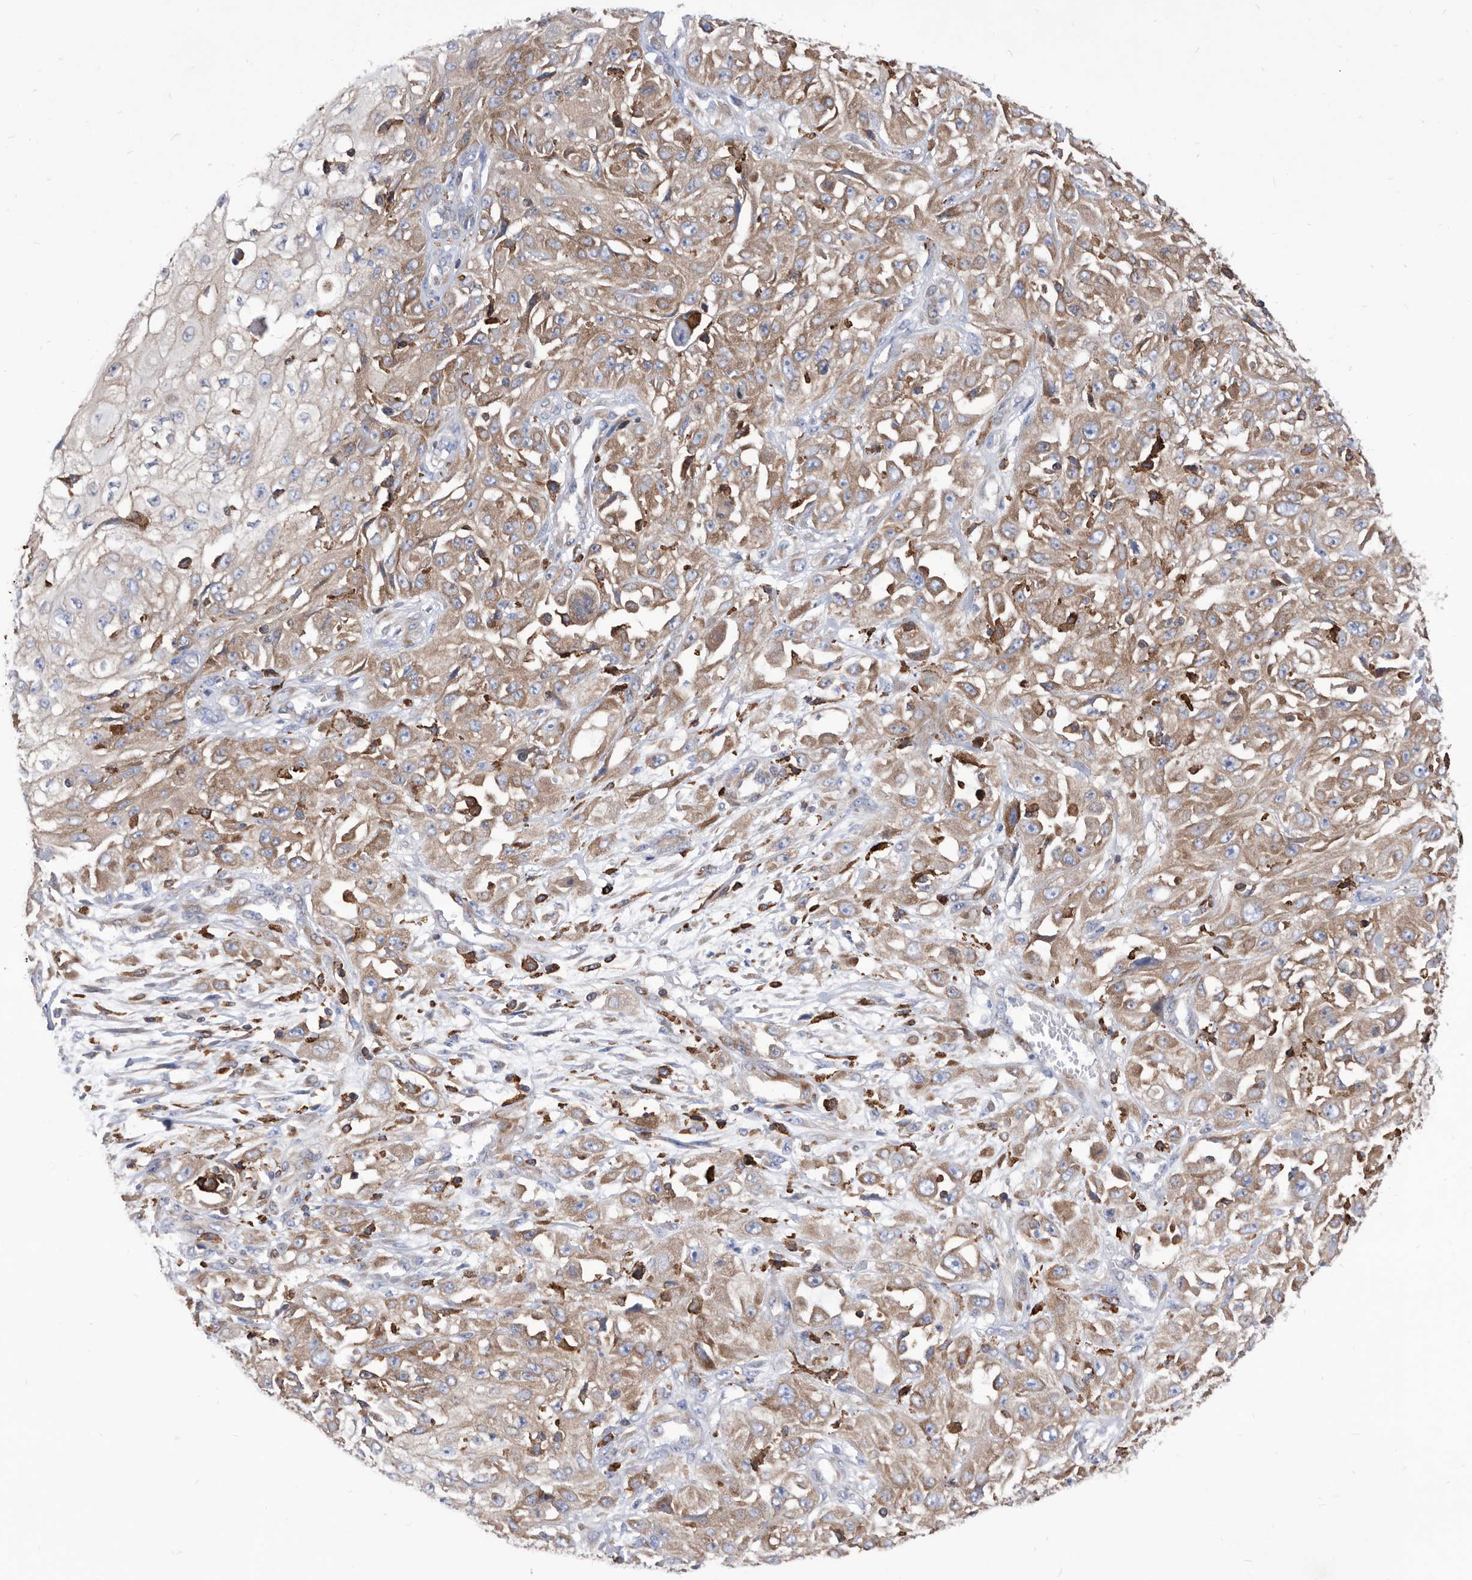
{"staining": {"intensity": "moderate", "quantity": ">75%", "location": "cytoplasmic/membranous"}, "tissue": "skin cancer", "cell_type": "Tumor cells", "image_type": "cancer", "snomed": [{"axis": "morphology", "description": "Squamous cell carcinoma, NOS"}, {"axis": "morphology", "description": "Squamous cell carcinoma, metastatic, NOS"}, {"axis": "topography", "description": "Skin"}, {"axis": "topography", "description": "Lymph node"}], "caption": "Brown immunohistochemical staining in human skin cancer (squamous cell carcinoma) demonstrates moderate cytoplasmic/membranous positivity in about >75% of tumor cells.", "gene": "SMG7", "patient": {"sex": "male", "age": 75}}